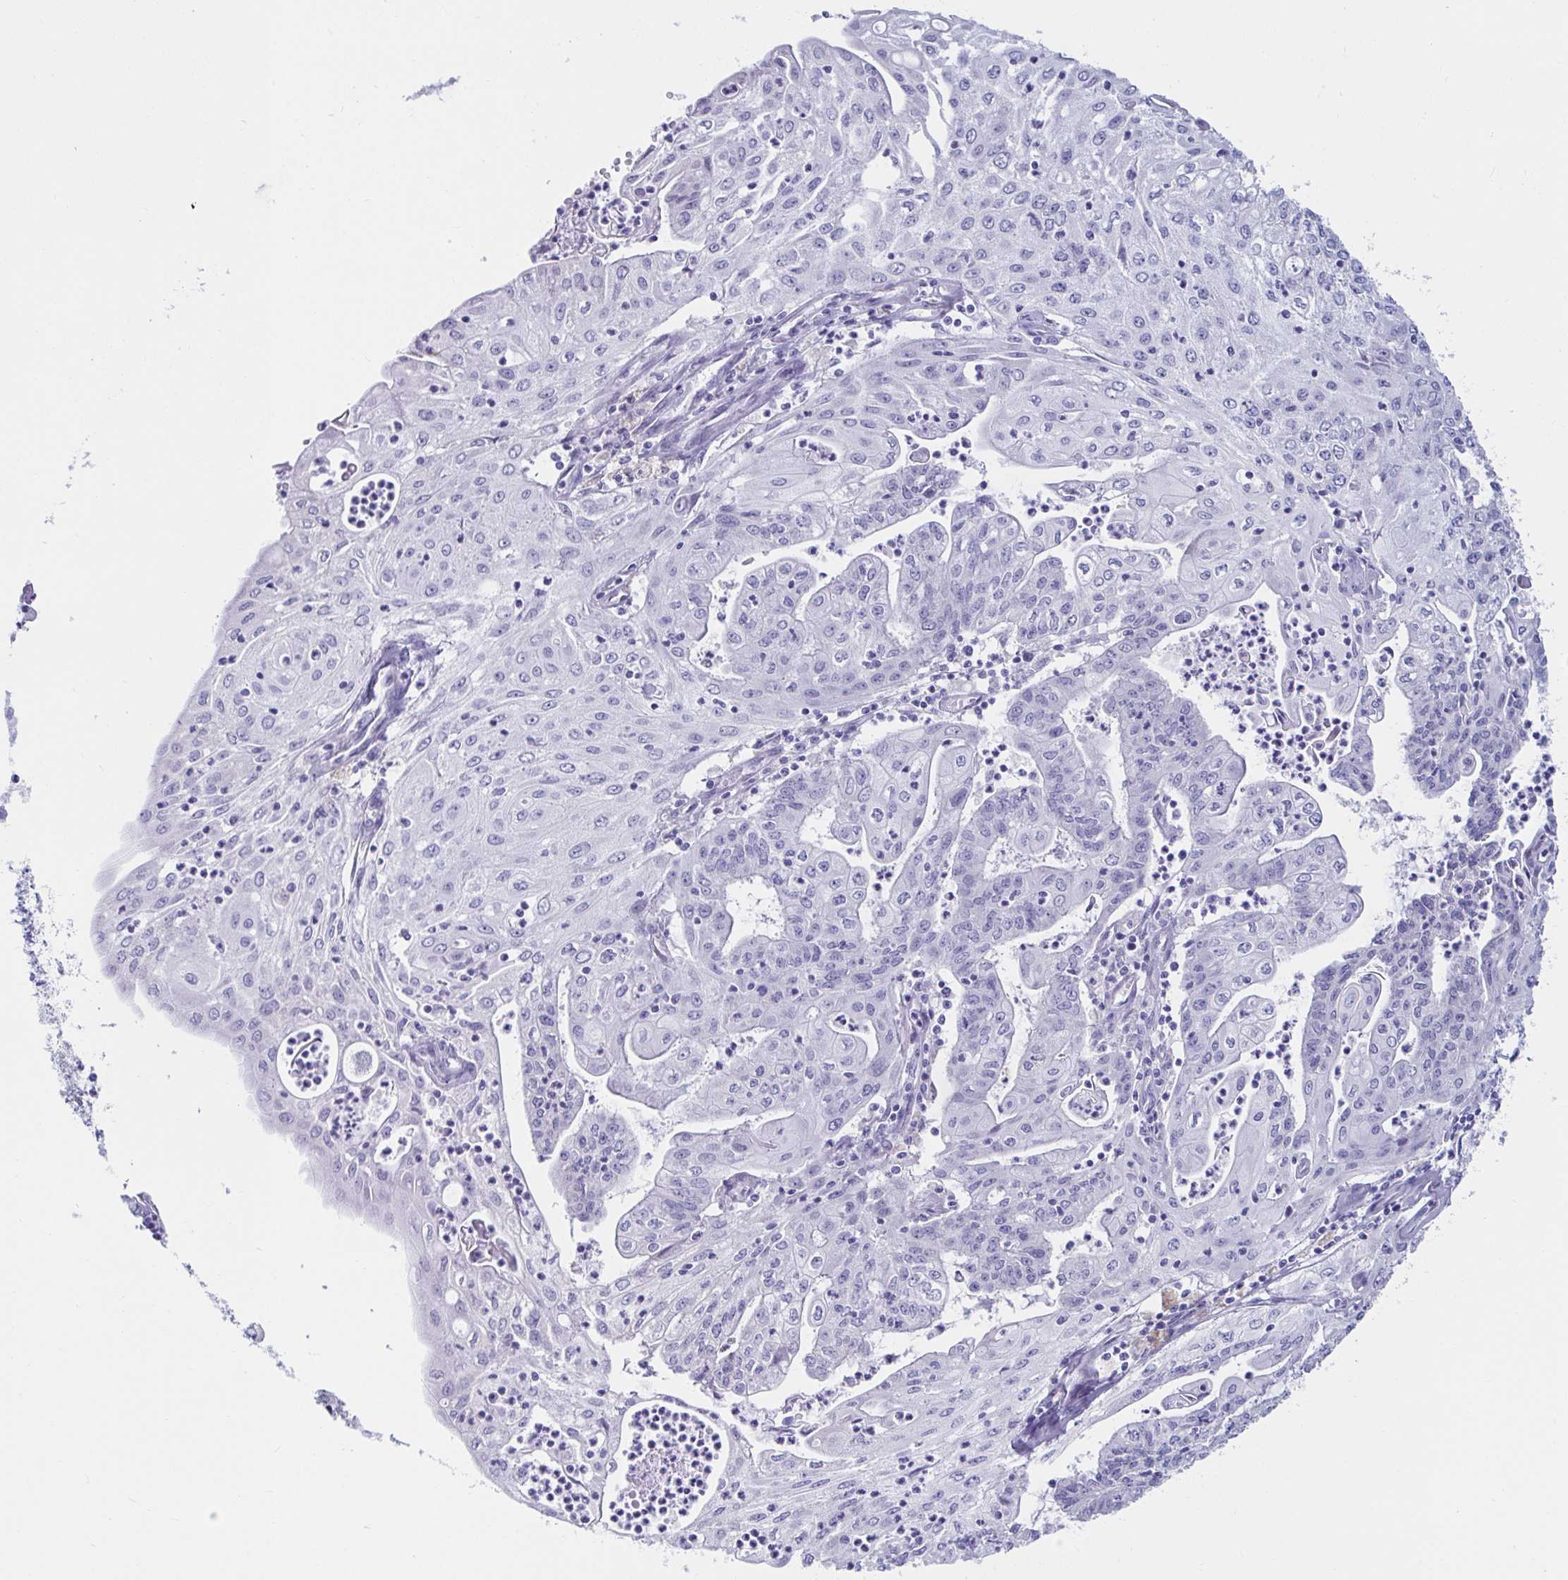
{"staining": {"intensity": "negative", "quantity": "none", "location": "none"}, "tissue": "endometrial cancer", "cell_type": "Tumor cells", "image_type": "cancer", "snomed": [{"axis": "morphology", "description": "Adenocarcinoma, NOS"}, {"axis": "topography", "description": "Endometrium"}], "caption": "The histopathology image displays no staining of tumor cells in endometrial cancer.", "gene": "C4orf17", "patient": {"sex": "female", "age": 61}}